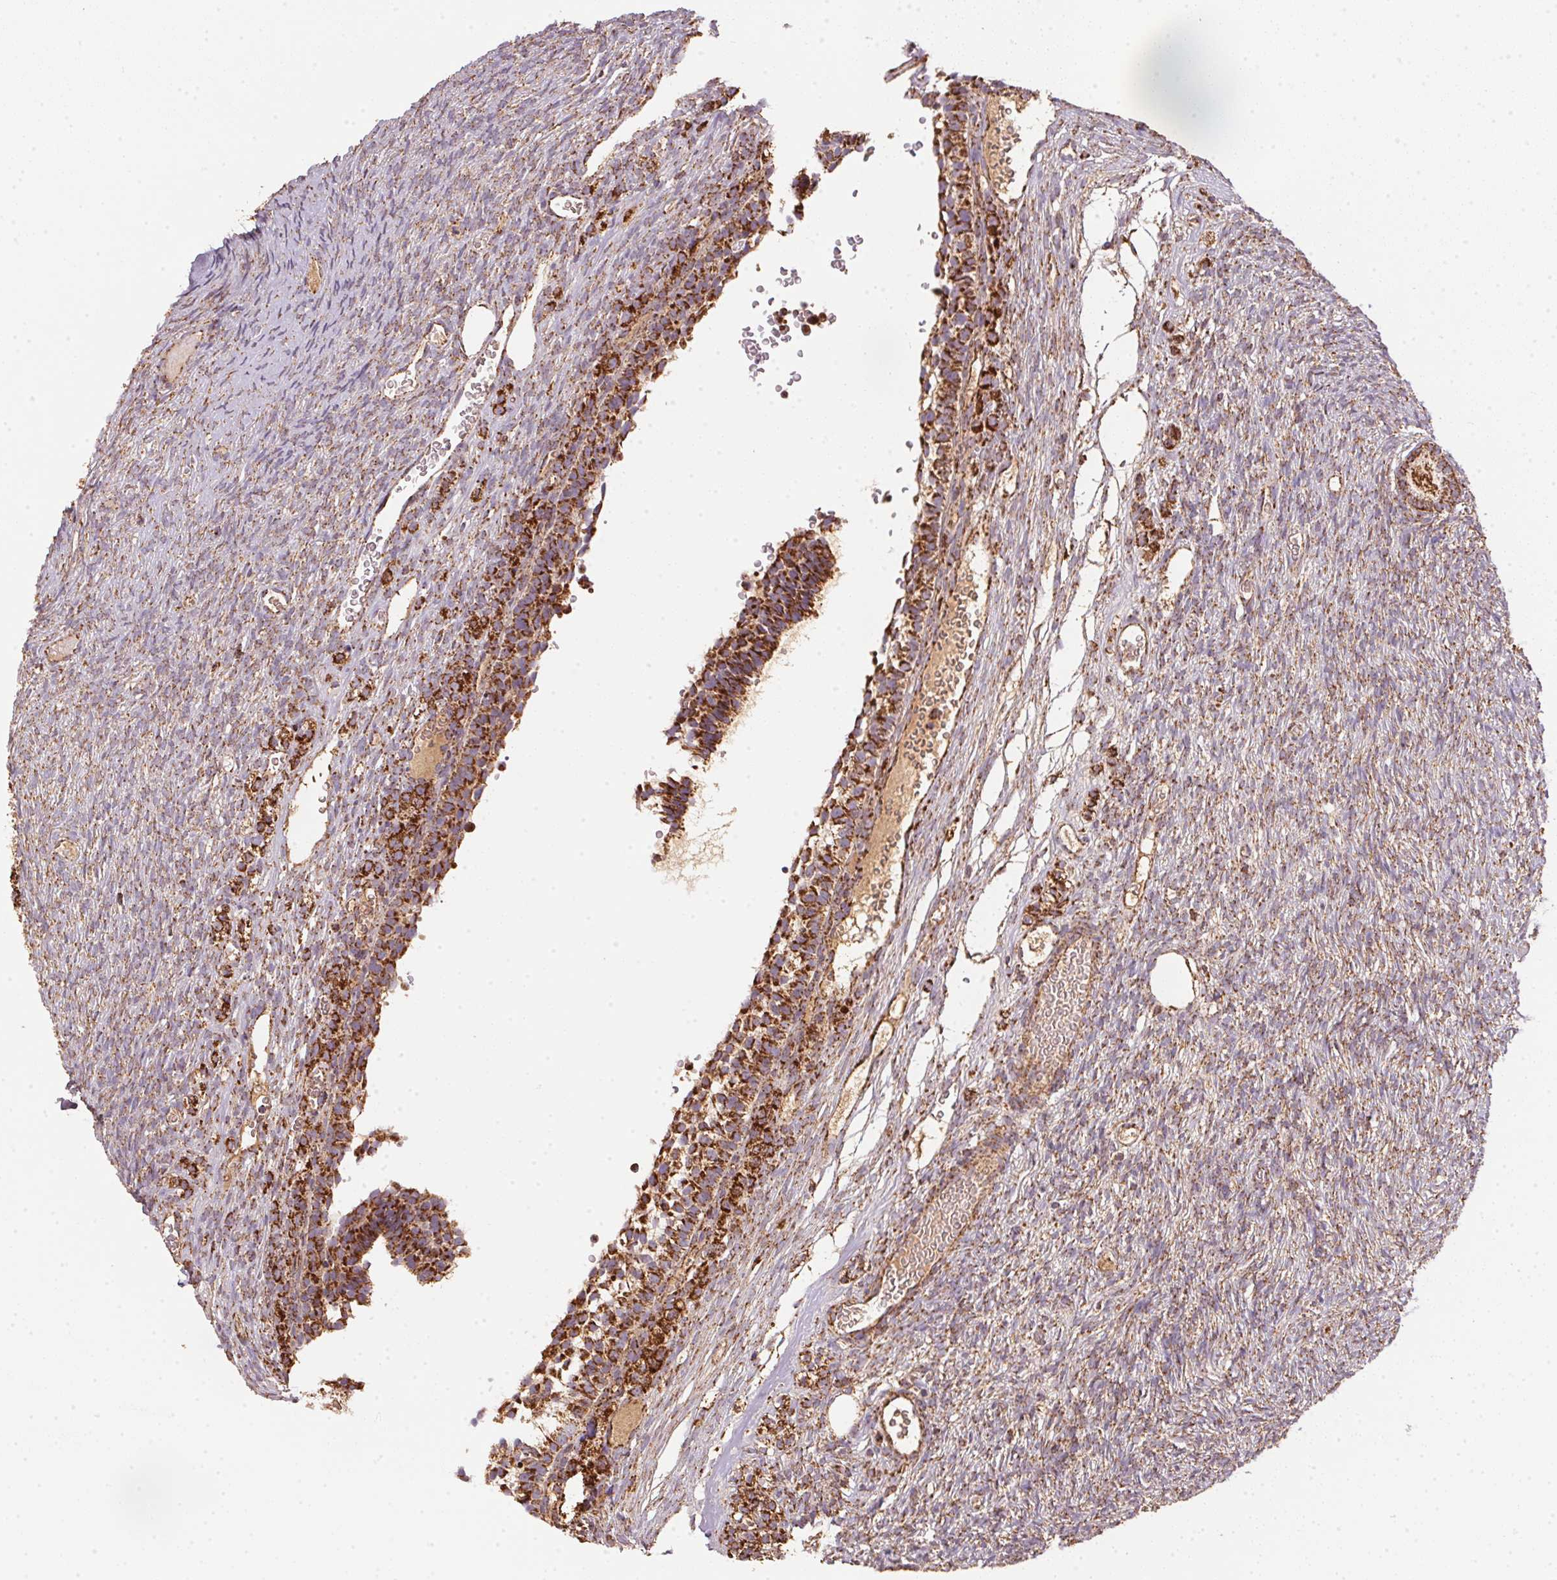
{"staining": {"intensity": "strong", "quantity": ">75%", "location": "cytoplasmic/membranous"}, "tissue": "ovary", "cell_type": "Follicle cells", "image_type": "normal", "snomed": [{"axis": "morphology", "description": "Normal tissue, NOS"}, {"axis": "topography", "description": "Ovary"}], "caption": "An immunohistochemistry (IHC) photomicrograph of benign tissue is shown. Protein staining in brown highlights strong cytoplasmic/membranous positivity in ovary within follicle cells.", "gene": "NDUFS2", "patient": {"sex": "female", "age": 34}}